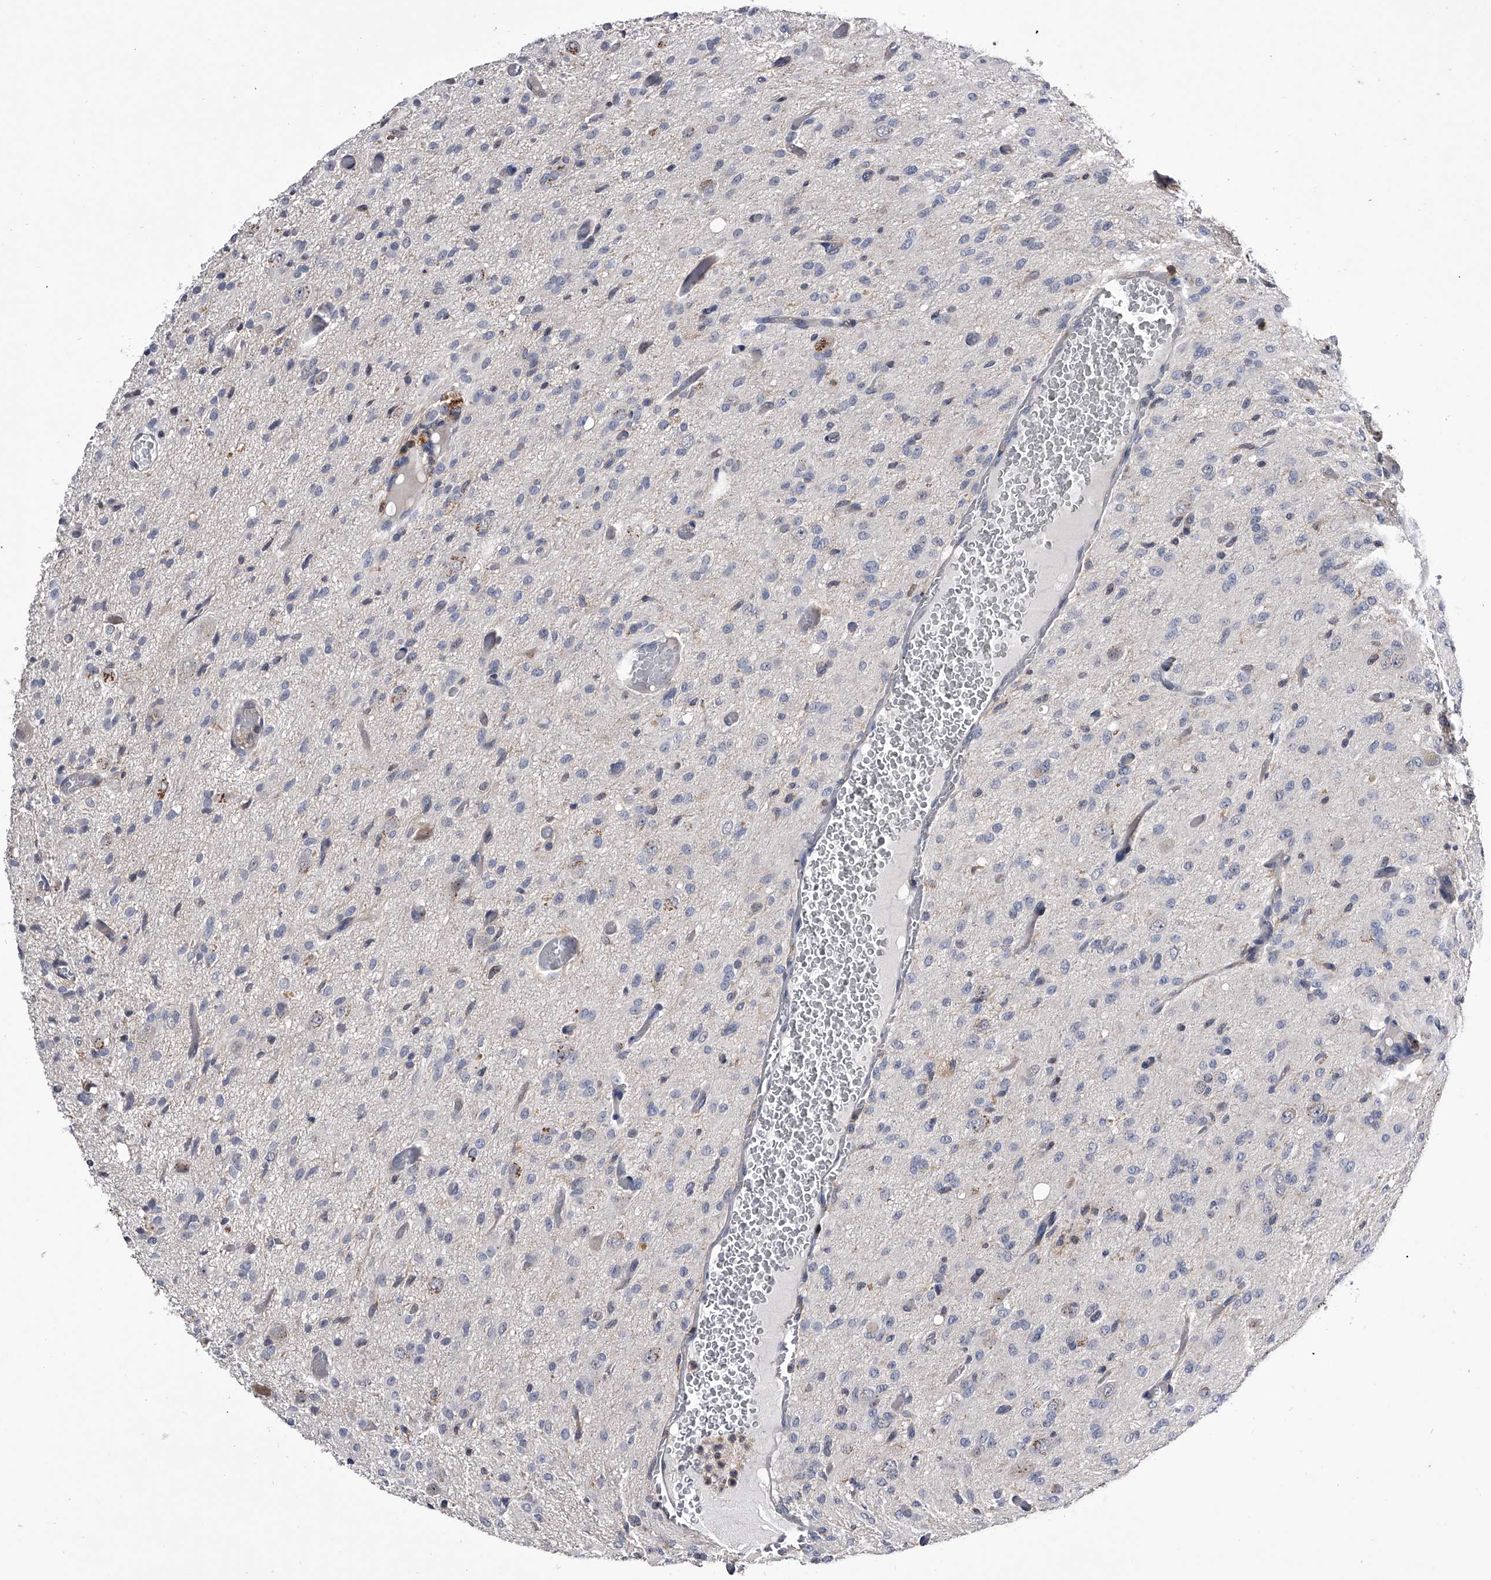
{"staining": {"intensity": "negative", "quantity": "none", "location": "none"}, "tissue": "glioma", "cell_type": "Tumor cells", "image_type": "cancer", "snomed": [{"axis": "morphology", "description": "Glioma, malignant, High grade"}, {"axis": "topography", "description": "Brain"}], "caption": "The image displays no significant positivity in tumor cells of glioma.", "gene": "PAN3", "patient": {"sex": "female", "age": 59}}